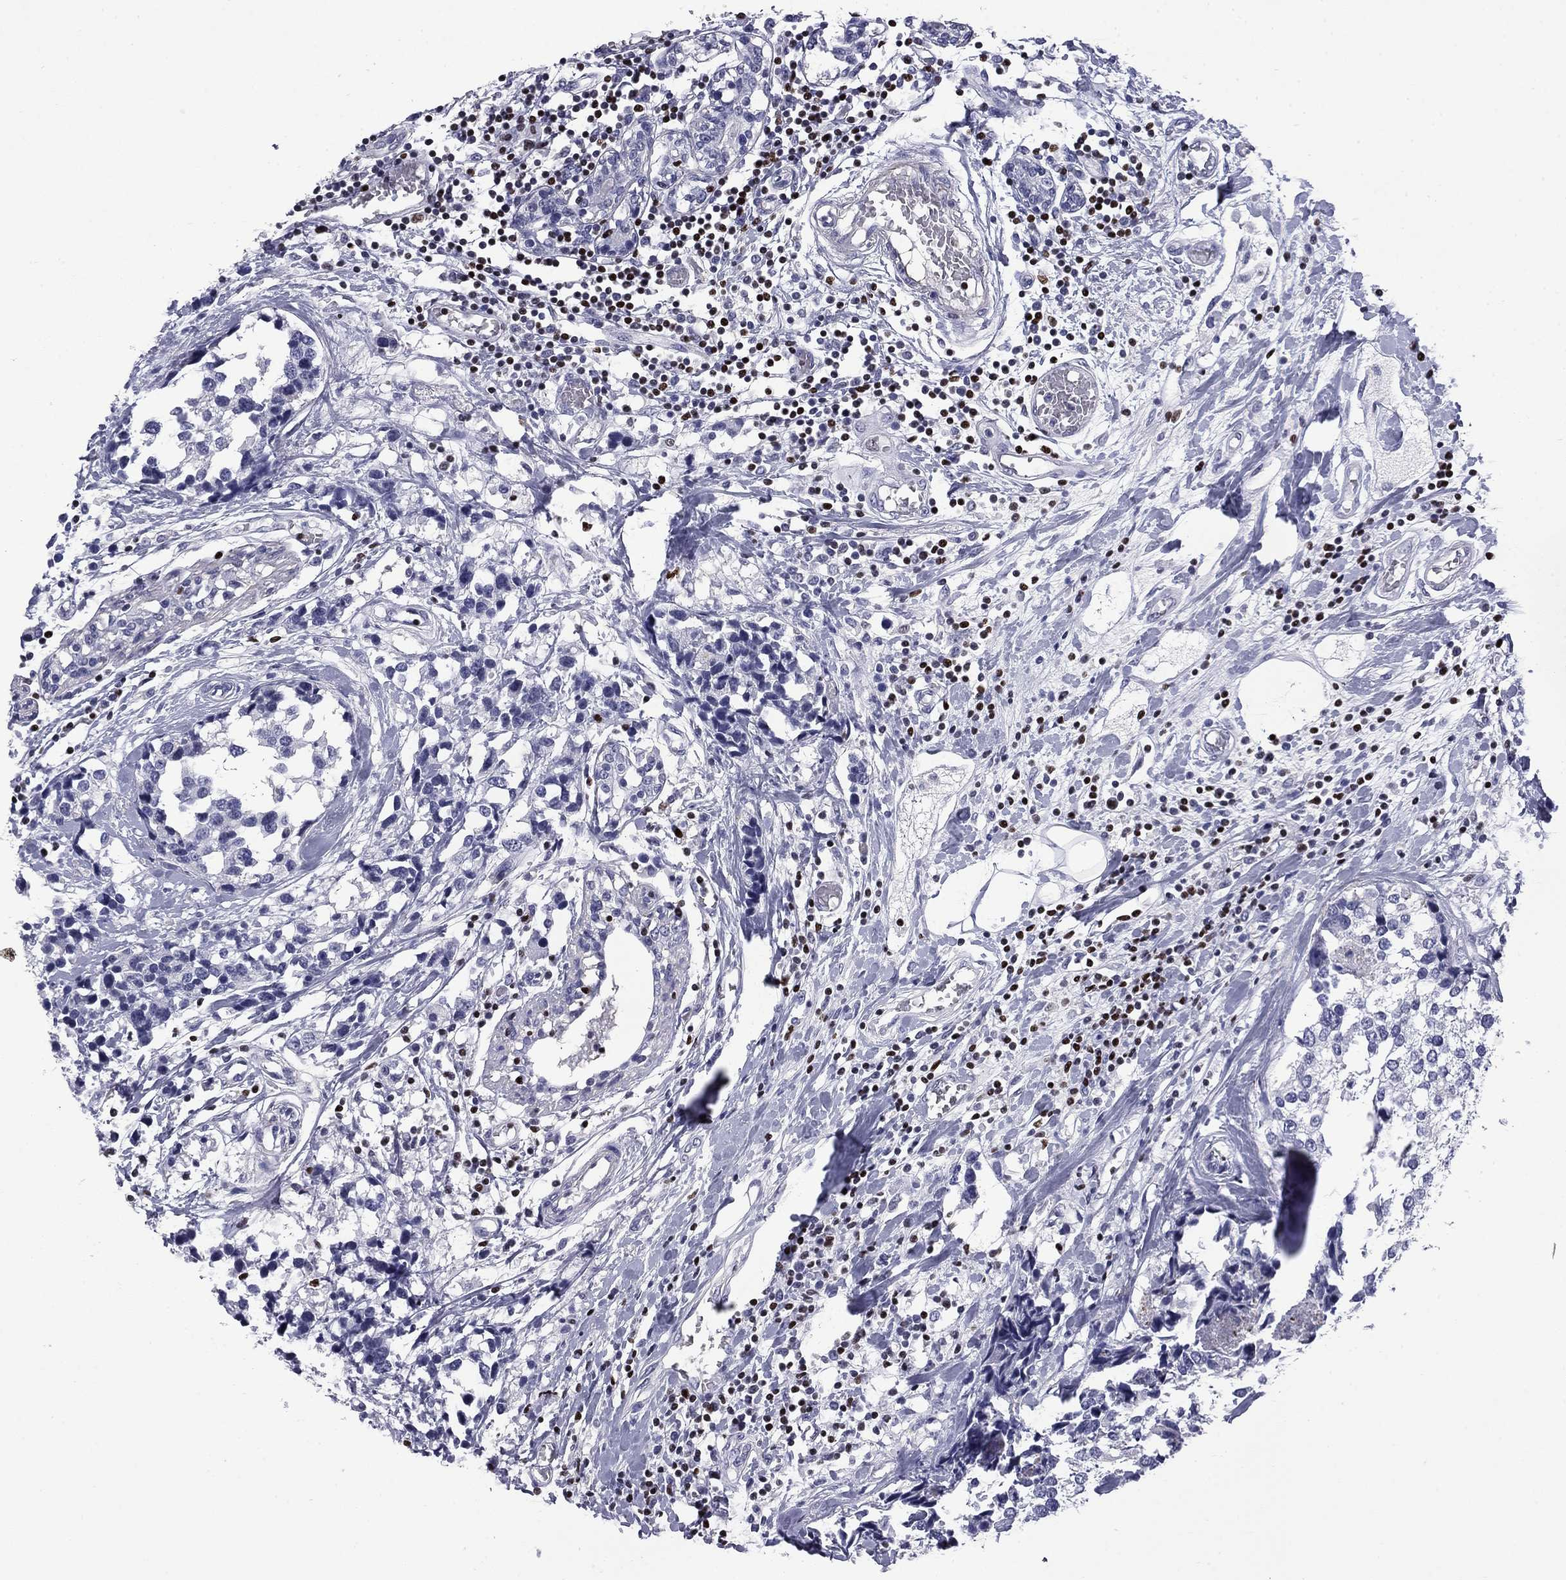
{"staining": {"intensity": "negative", "quantity": "none", "location": "none"}, "tissue": "breast cancer", "cell_type": "Tumor cells", "image_type": "cancer", "snomed": [{"axis": "morphology", "description": "Lobular carcinoma"}, {"axis": "topography", "description": "Breast"}], "caption": "DAB (3,3'-diaminobenzidine) immunohistochemical staining of human lobular carcinoma (breast) reveals no significant positivity in tumor cells.", "gene": "IKZF3", "patient": {"sex": "female", "age": 59}}